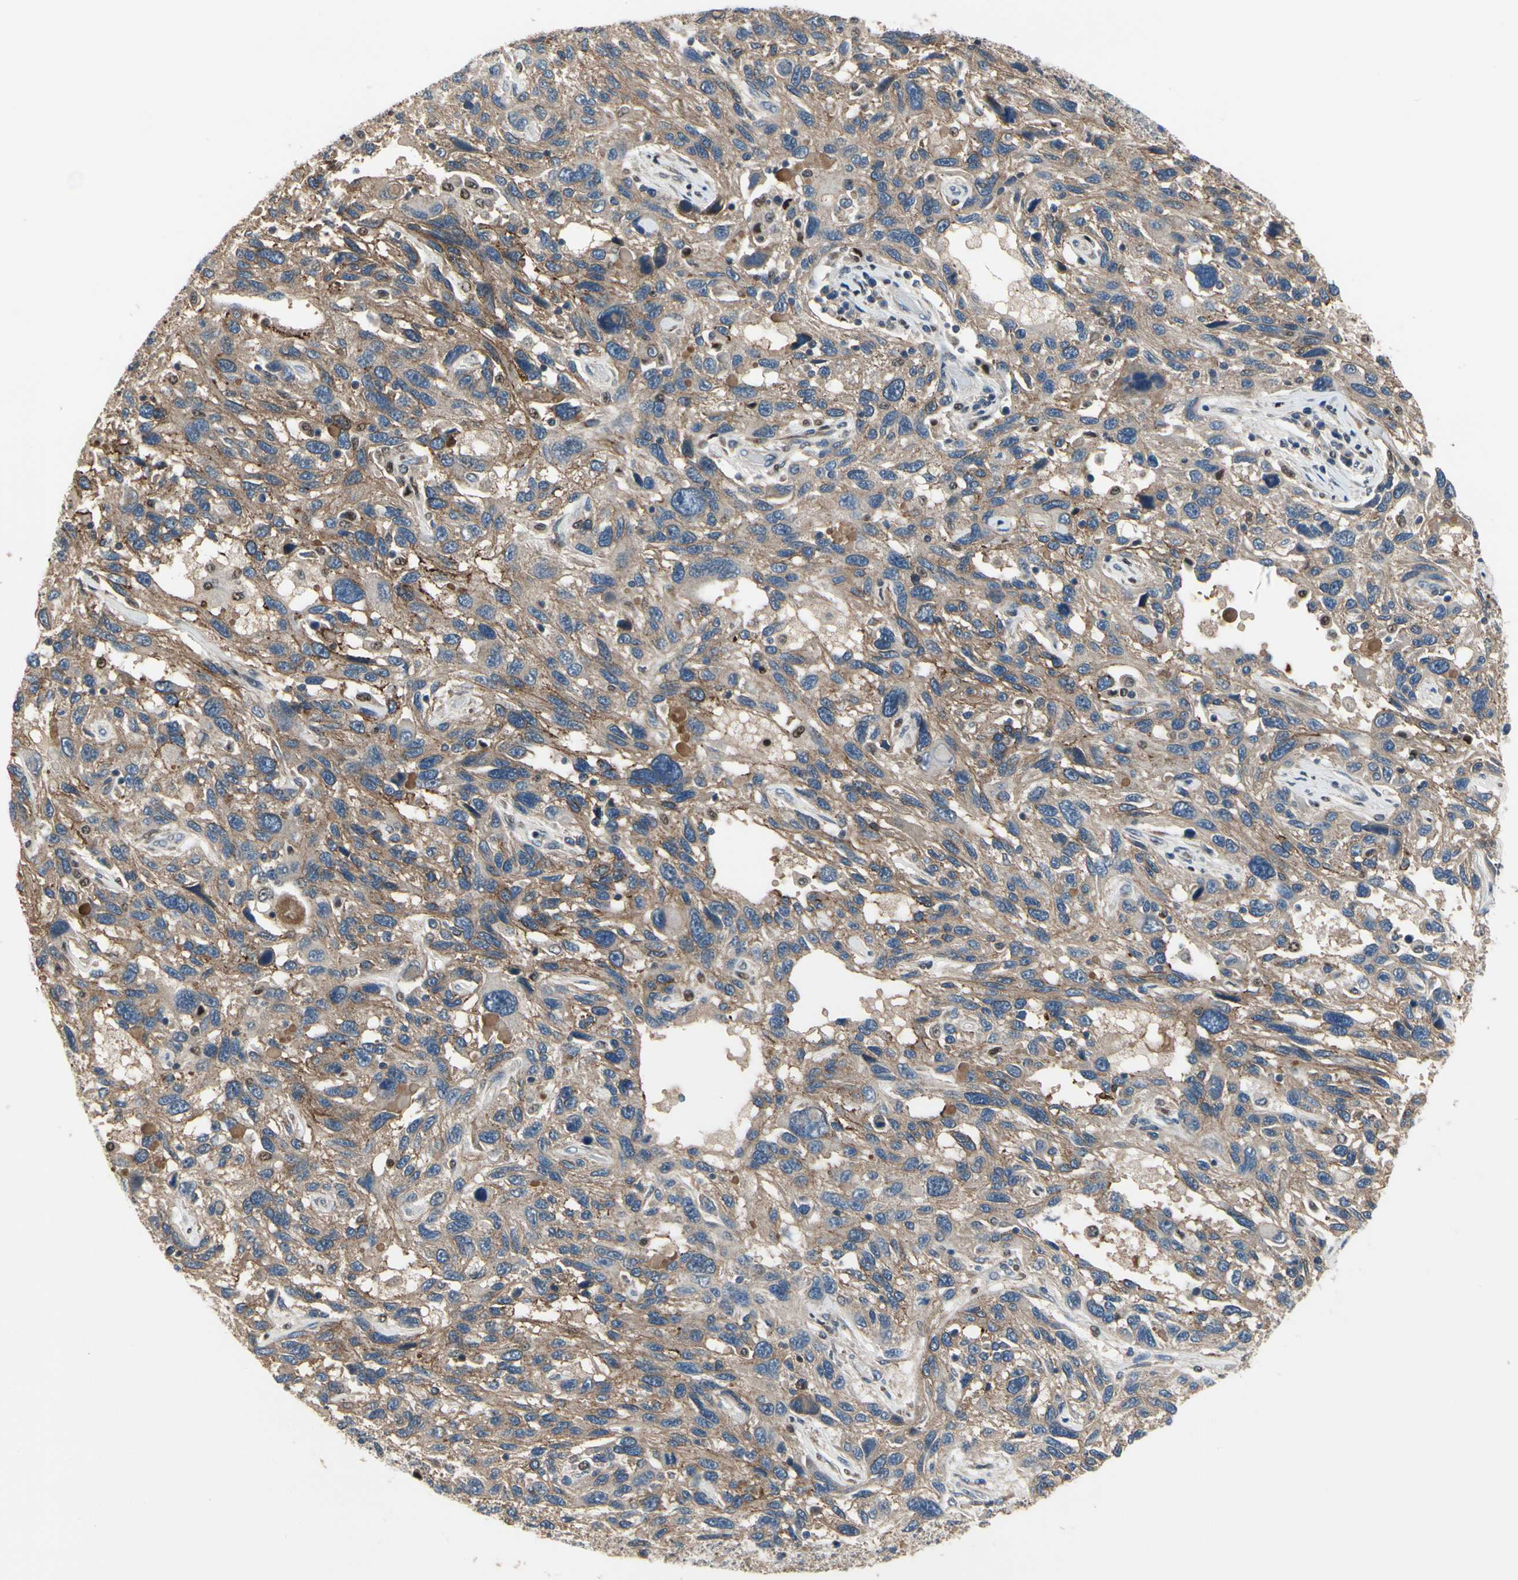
{"staining": {"intensity": "moderate", "quantity": "25%-75%", "location": "cytoplasmic/membranous"}, "tissue": "melanoma", "cell_type": "Tumor cells", "image_type": "cancer", "snomed": [{"axis": "morphology", "description": "Malignant melanoma, NOS"}, {"axis": "topography", "description": "Skin"}], "caption": "High-magnification brightfield microscopy of malignant melanoma stained with DAB (3,3'-diaminobenzidine) (brown) and counterstained with hematoxylin (blue). tumor cells exhibit moderate cytoplasmic/membranous expression is appreciated in about25%-75% of cells. The staining was performed using DAB to visualize the protein expression in brown, while the nuclei were stained in blue with hematoxylin (Magnification: 20x).", "gene": "CGREF1", "patient": {"sex": "male", "age": 53}}